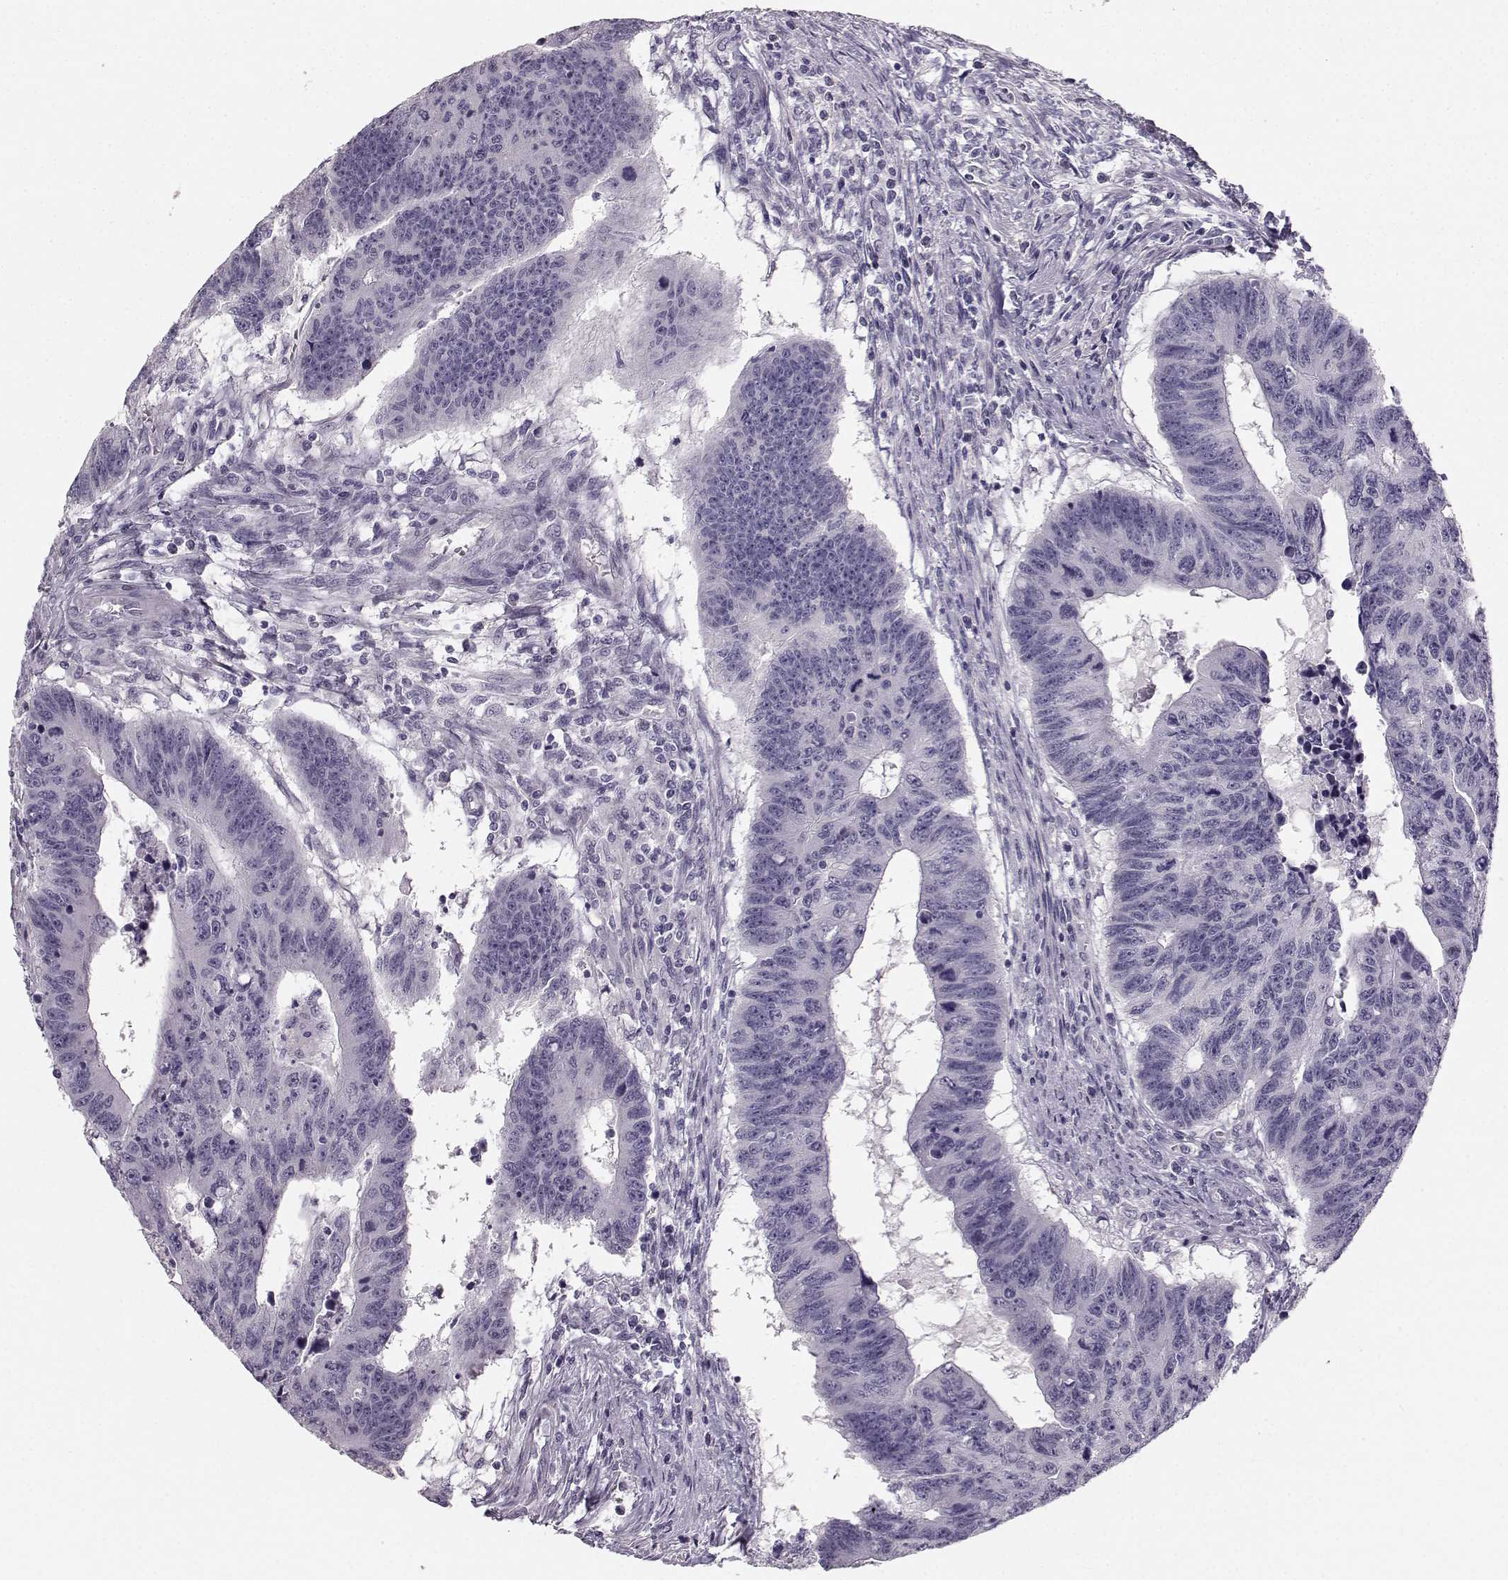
{"staining": {"intensity": "negative", "quantity": "none", "location": "none"}, "tissue": "colorectal cancer", "cell_type": "Tumor cells", "image_type": "cancer", "snomed": [{"axis": "morphology", "description": "Adenocarcinoma, NOS"}, {"axis": "topography", "description": "Rectum"}], "caption": "Tumor cells show no significant staining in colorectal cancer (adenocarcinoma).", "gene": "OIP5", "patient": {"sex": "female", "age": 85}}